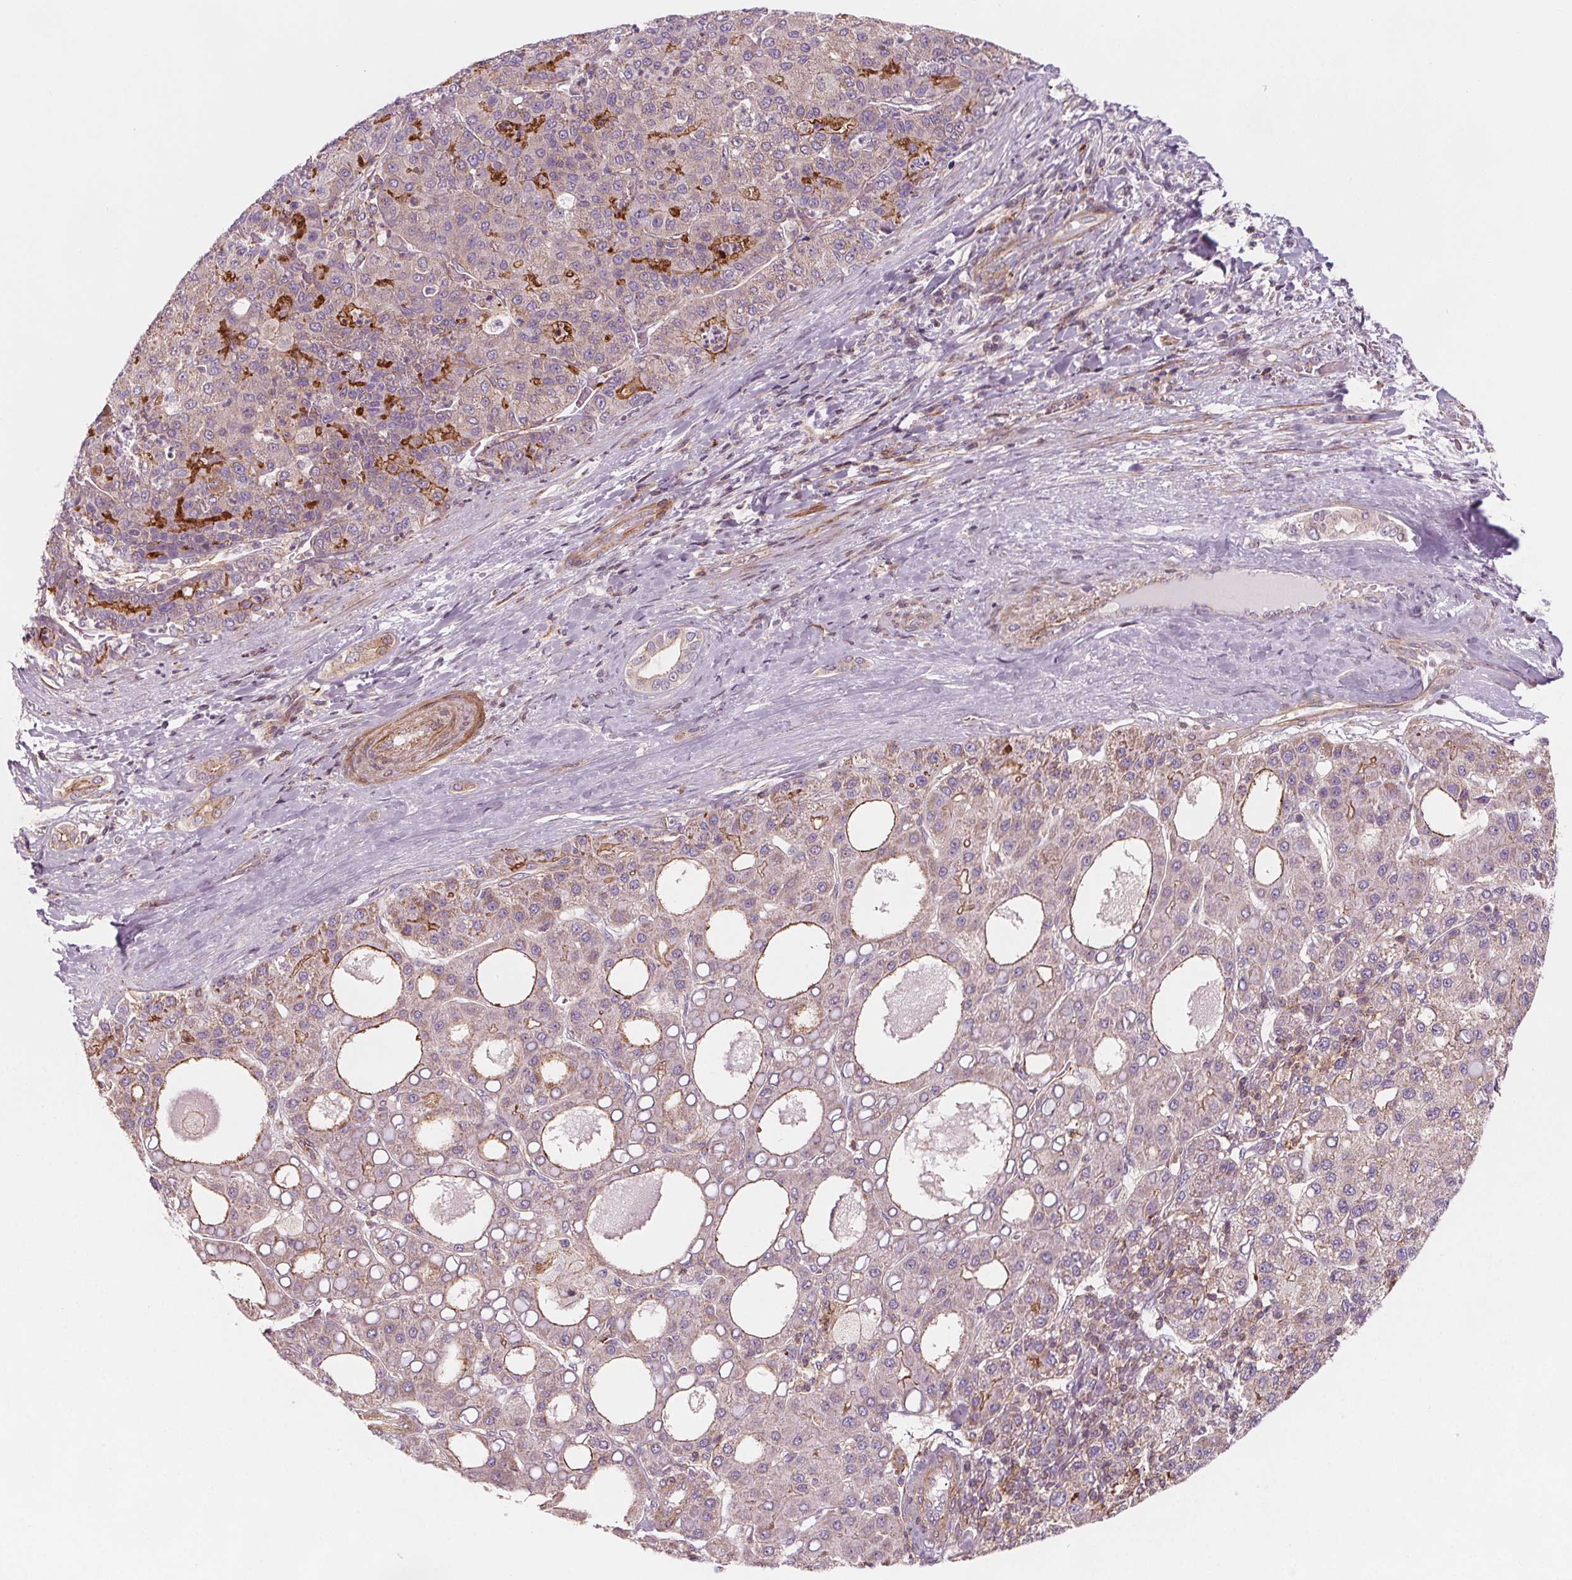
{"staining": {"intensity": "weak", "quantity": "<25%", "location": "cytoplasmic/membranous"}, "tissue": "liver cancer", "cell_type": "Tumor cells", "image_type": "cancer", "snomed": [{"axis": "morphology", "description": "Carcinoma, Hepatocellular, NOS"}, {"axis": "topography", "description": "Liver"}], "caption": "This is an immunohistochemistry photomicrograph of liver hepatocellular carcinoma. There is no staining in tumor cells.", "gene": "ADAM33", "patient": {"sex": "male", "age": 65}}